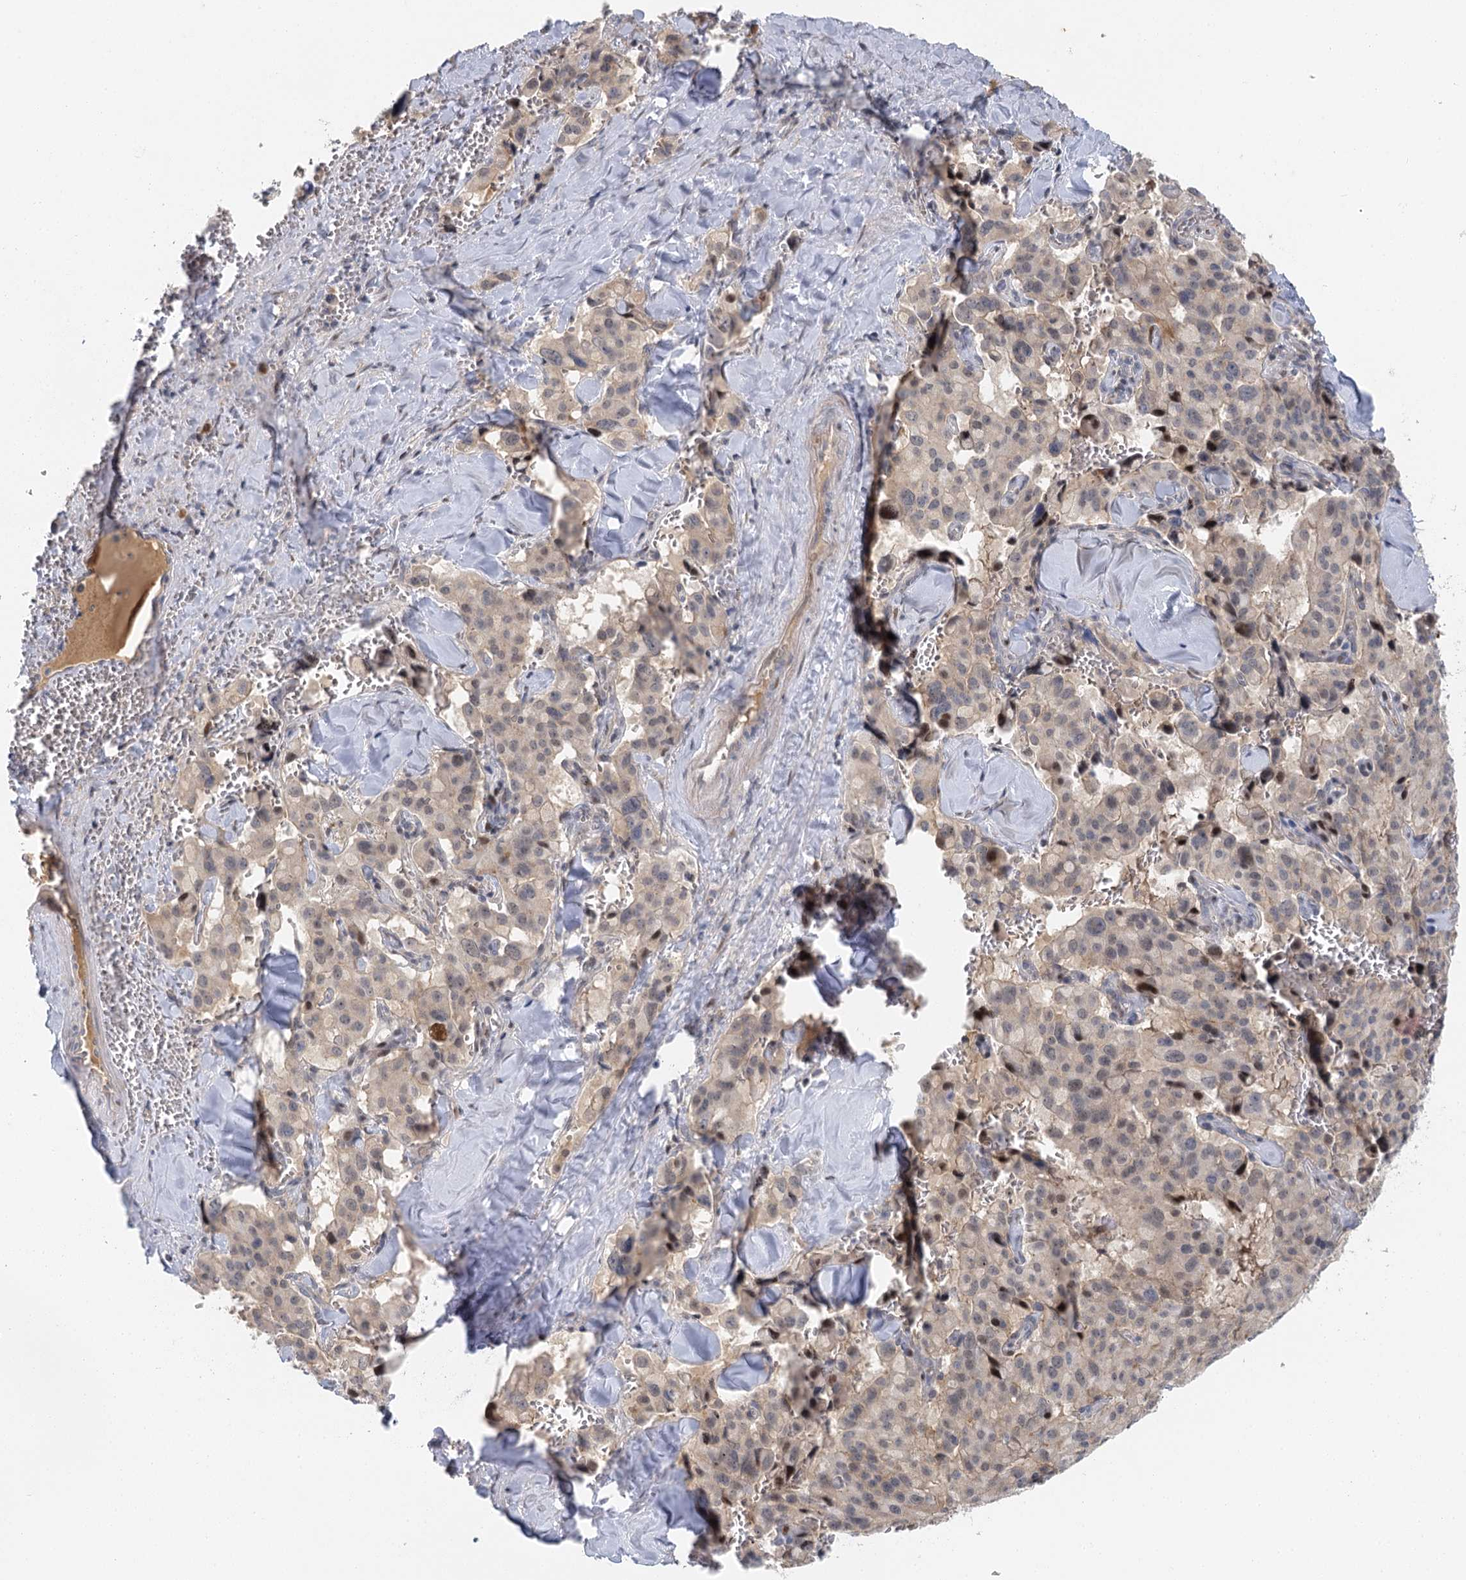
{"staining": {"intensity": "moderate", "quantity": "<25%", "location": "nuclear"}, "tissue": "pancreatic cancer", "cell_type": "Tumor cells", "image_type": "cancer", "snomed": [{"axis": "morphology", "description": "Adenocarcinoma, NOS"}, {"axis": "topography", "description": "Pancreas"}], "caption": "Pancreatic adenocarcinoma tissue reveals moderate nuclear staining in about <25% of tumor cells Nuclei are stained in blue.", "gene": "IL11RA", "patient": {"sex": "male", "age": 65}}